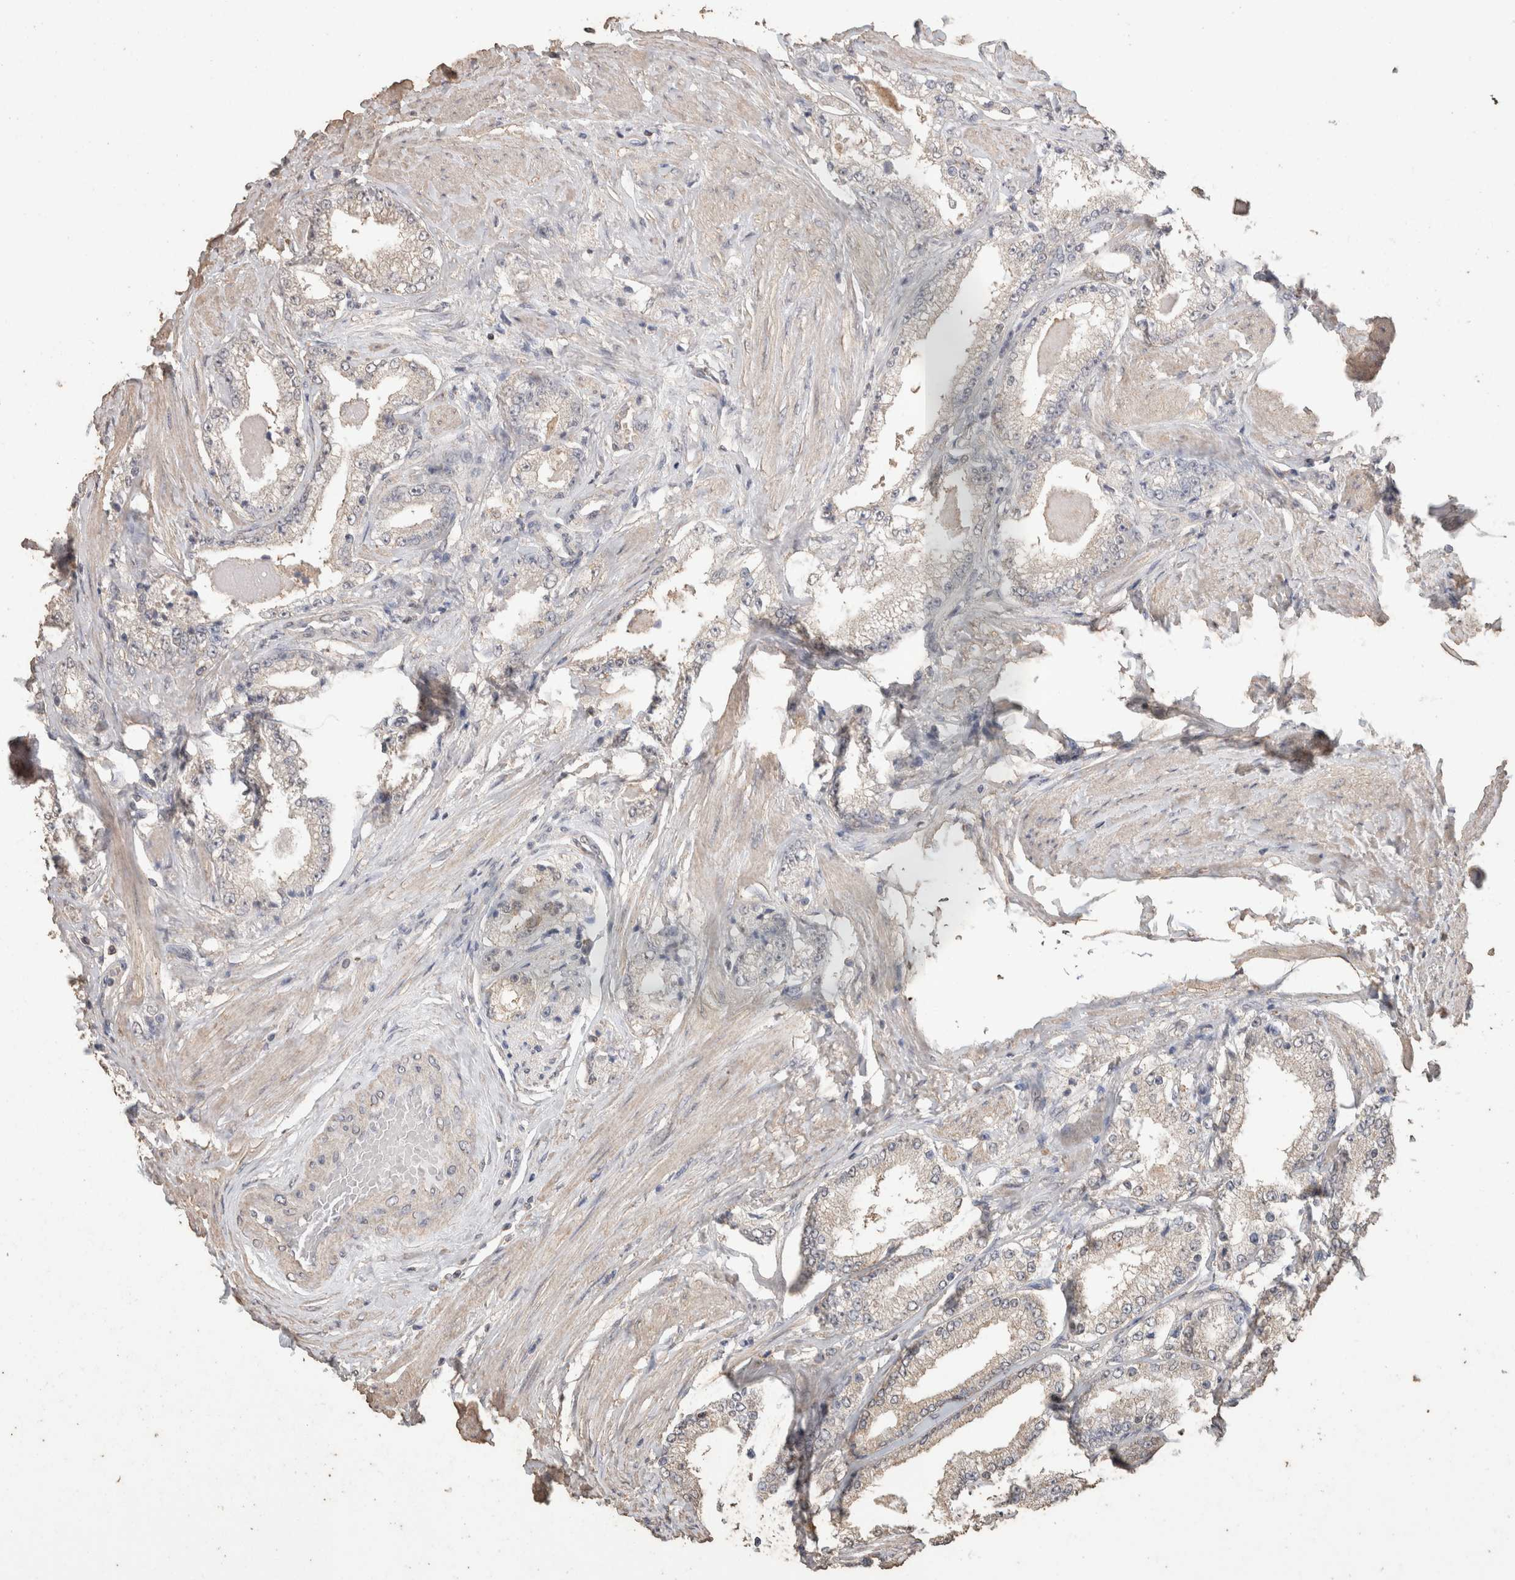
{"staining": {"intensity": "negative", "quantity": "none", "location": "none"}, "tissue": "prostate cancer", "cell_type": "Tumor cells", "image_type": "cancer", "snomed": [{"axis": "morphology", "description": "Adenocarcinoma, Low grade"}, {"axis": "topography", "description": "Prostate"}], "caption": "A micrograph of human prostate cancer (low-grade adenocarcinoma) is negative for staining in tumor cells. (DAB immunohistochemistry visualized using brightfield microscopy, high magnification).", "gene": "CX3CL1", "patient": {"sex": "male", "age": 63}}